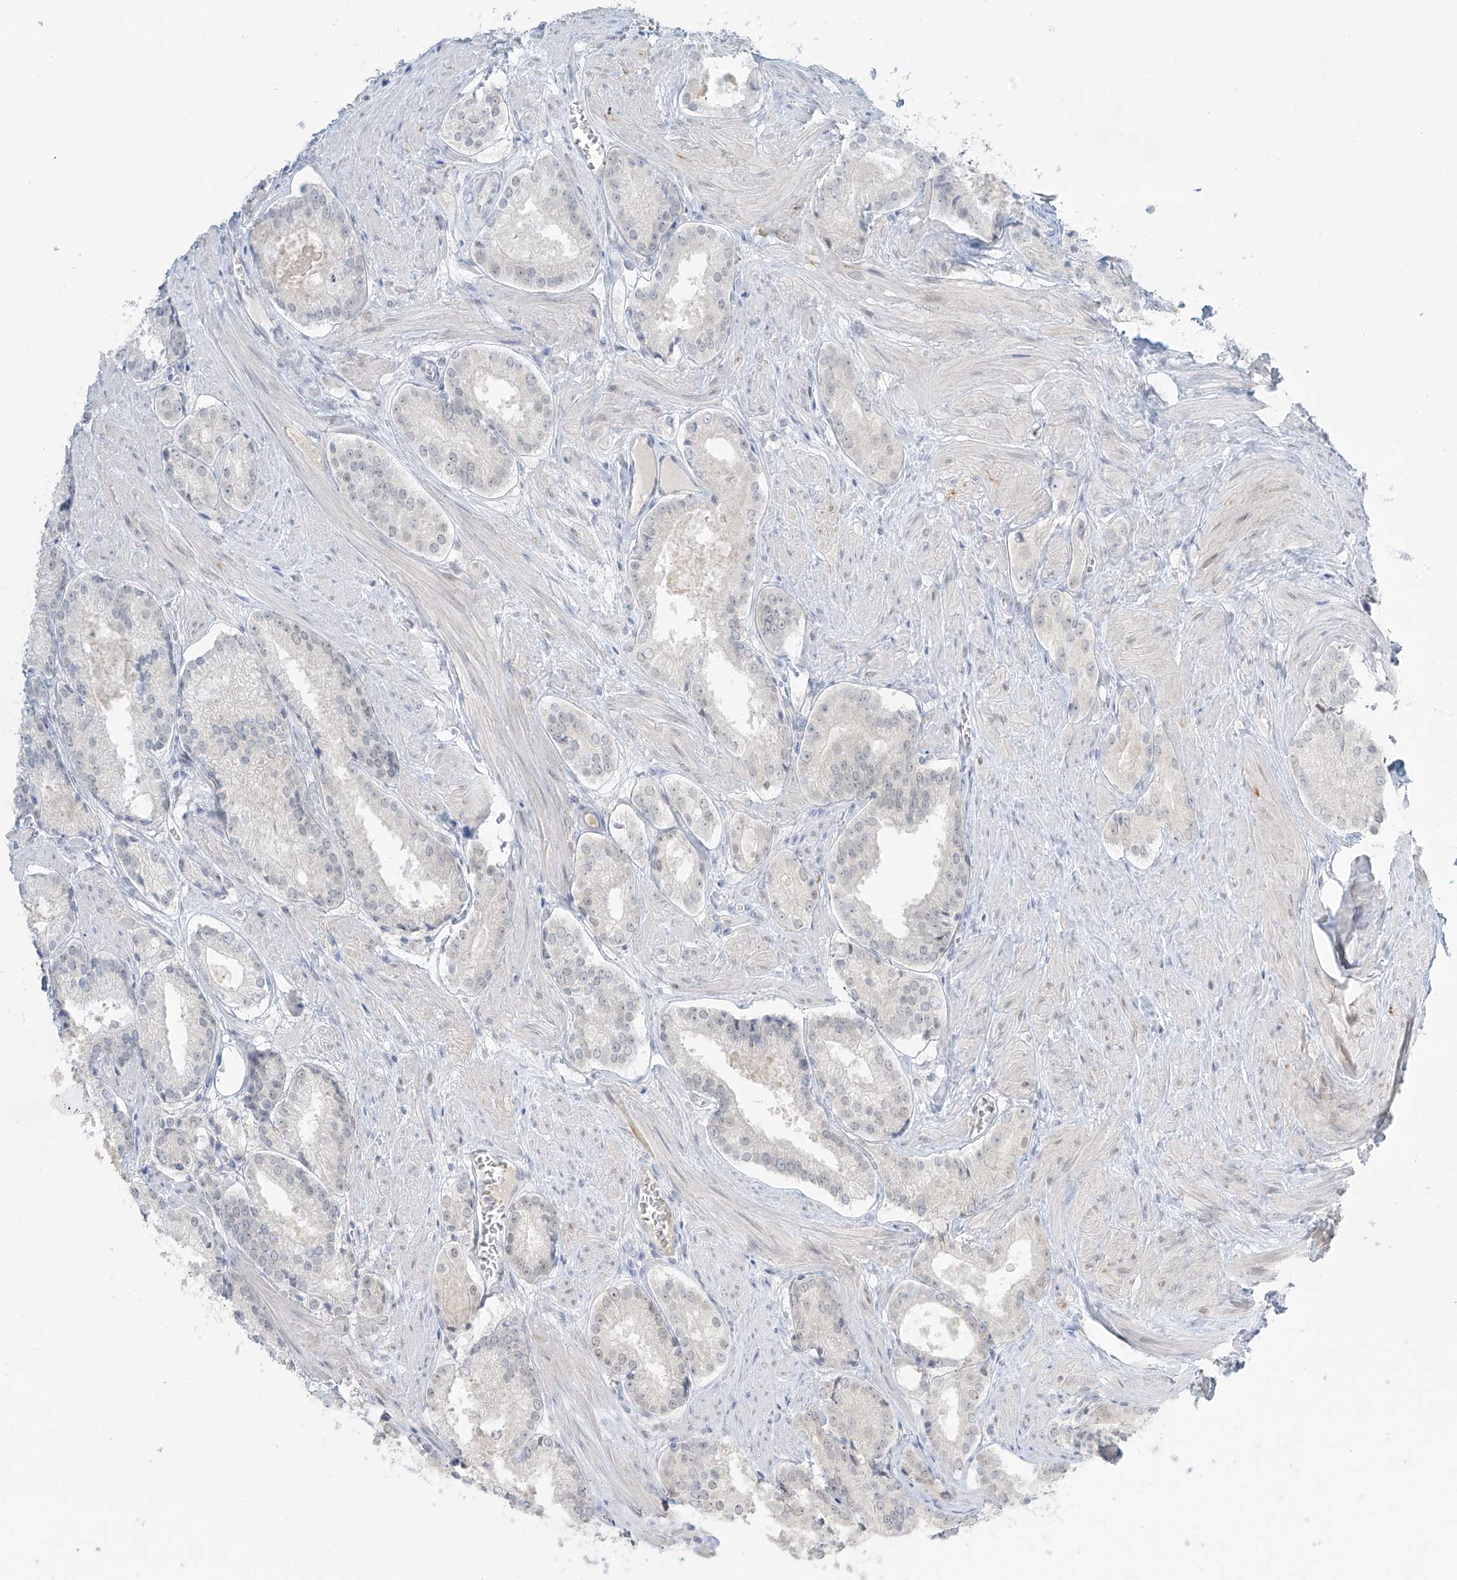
{"staining": {"intensity": "negative", "quantity": "none", "location": "none"}, "tissue": "prostate cancer", "cell_type": "Tumor cells", "image_type": "cancer", "snomed": [{"axis": "morphology", "description": "Adenocarcinoma, Low grade"}, {"axis": "topography", "description": "Prostate"}], "caption": "The micrograph shows no staining of tumor cells in prostate cancer.", "gene": "PRDM6", "patient": {"sex": "male", "age": 54}}